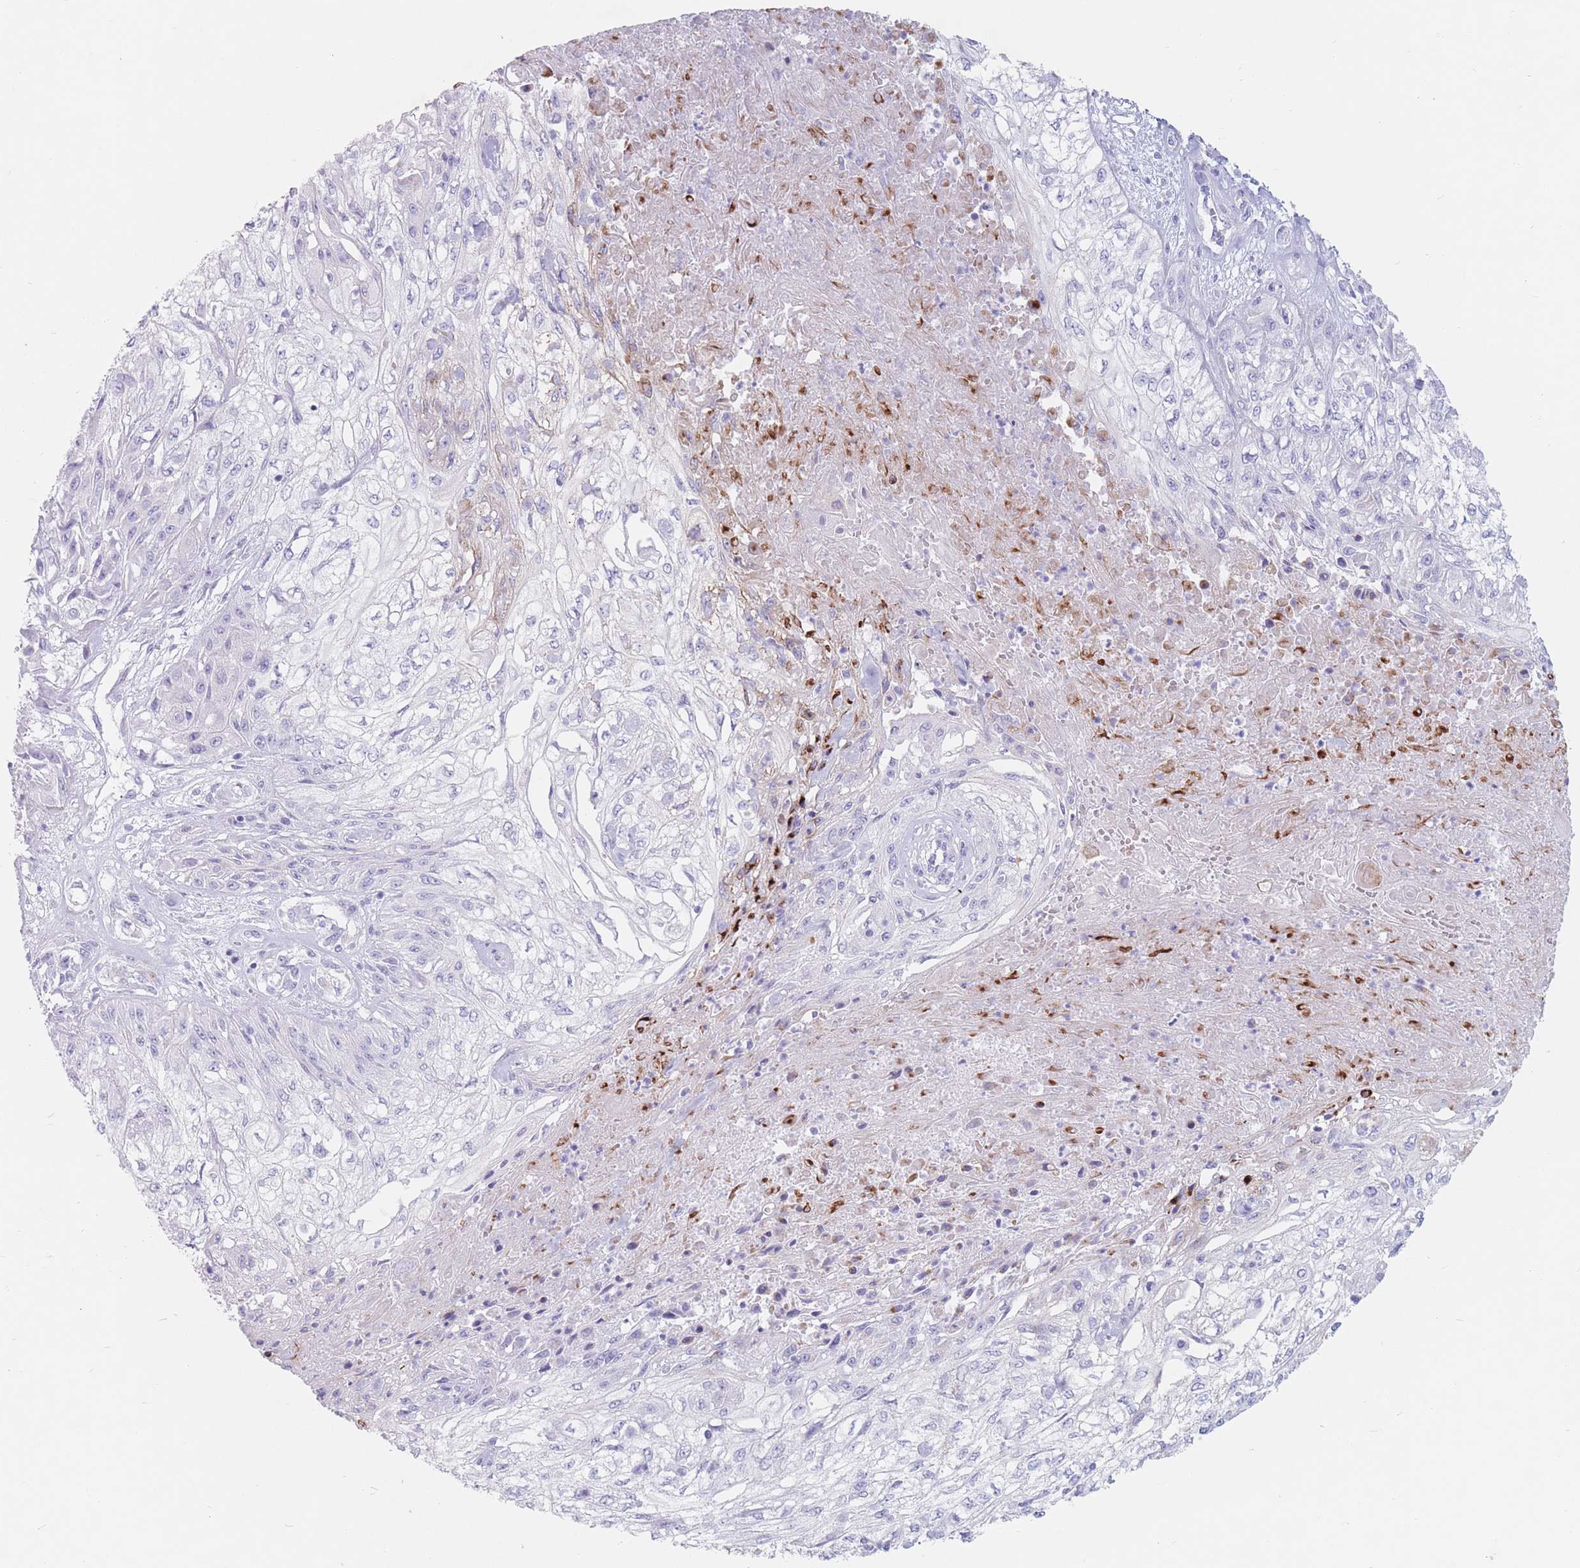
{"staining": {"intensity": "negative", "quantity": "none", "location": "none"}, "tissue": "skin cancer", "cell_type": "Tumor cells", "image_type": "cancer", "snomed": [{"axis": "morphology", "description": "Squamous cell carcinoma, NOS"}, {"axis": "morphology", "description": "Squamous cell carcinoma, metastatic, NOS"}, {"axis": "topography", "description": "Skin"}, {"axis": "topography", "description": "Lymph node"}], "caption": "High power microscopy histopathology image of an immunohistochemistry micrograph of skin cancer (metastatic squamous cell carcinoma), revealing no significant expression in tumor cells.", "gene": "ST3GAL5", "patient": {"sex": "male", "age": 75}}